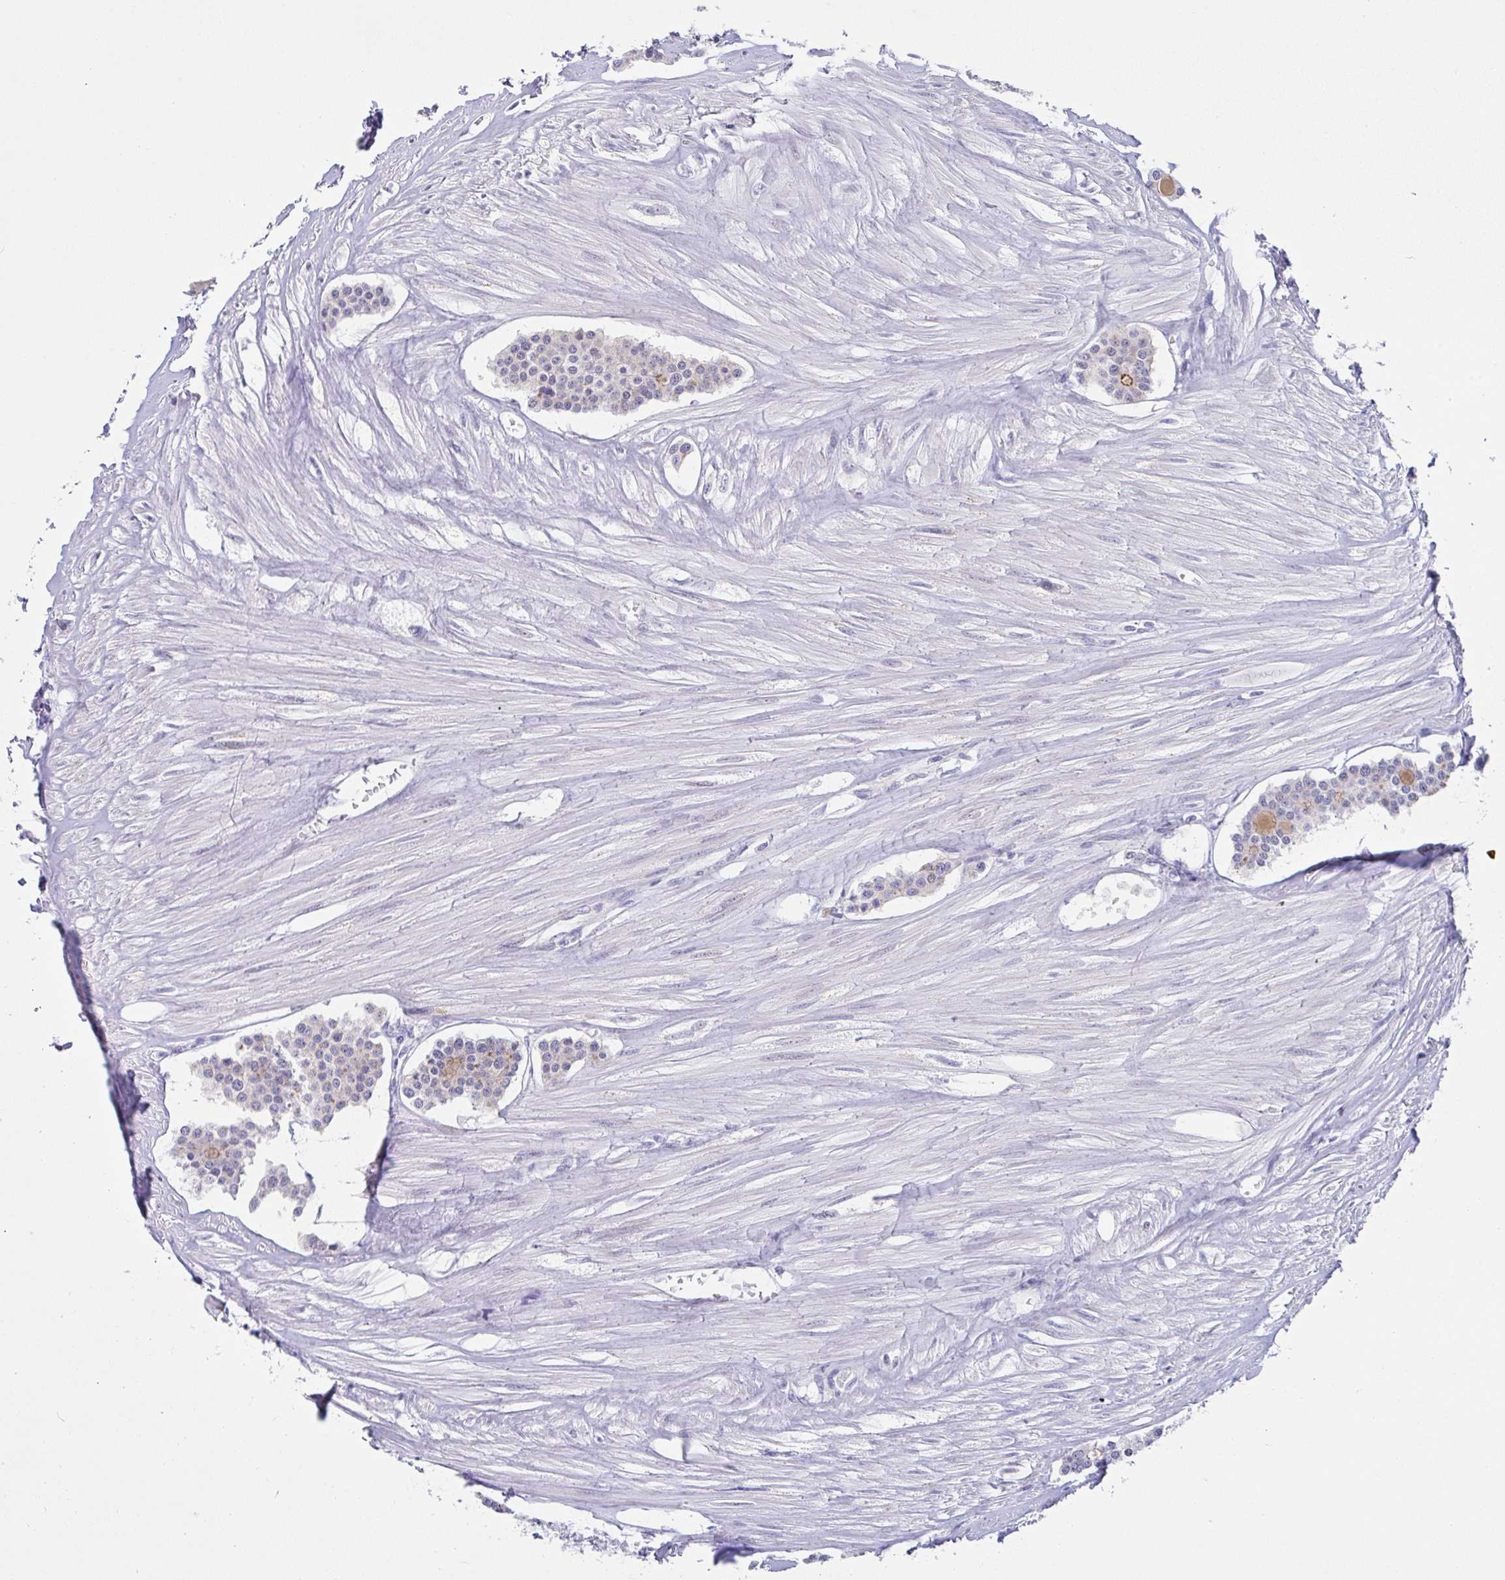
{"staining": {"intensity": "negative", "quantity": "none", "location": "none"}, "tissue": "carcinoid", "cell_type": "Tumor cells", "image_type": "cancer", "snomed": [{"axis": "morphology", "description": "Carcinoid, malignant, NOS"}, {"axis": "topography", "description": "Small intestine"}], "caption": "IHC of carcinoid exhibits no expression in tumor cells.", "gene": "CGNL1", "patient": {"sex": "male", "age": 60}}